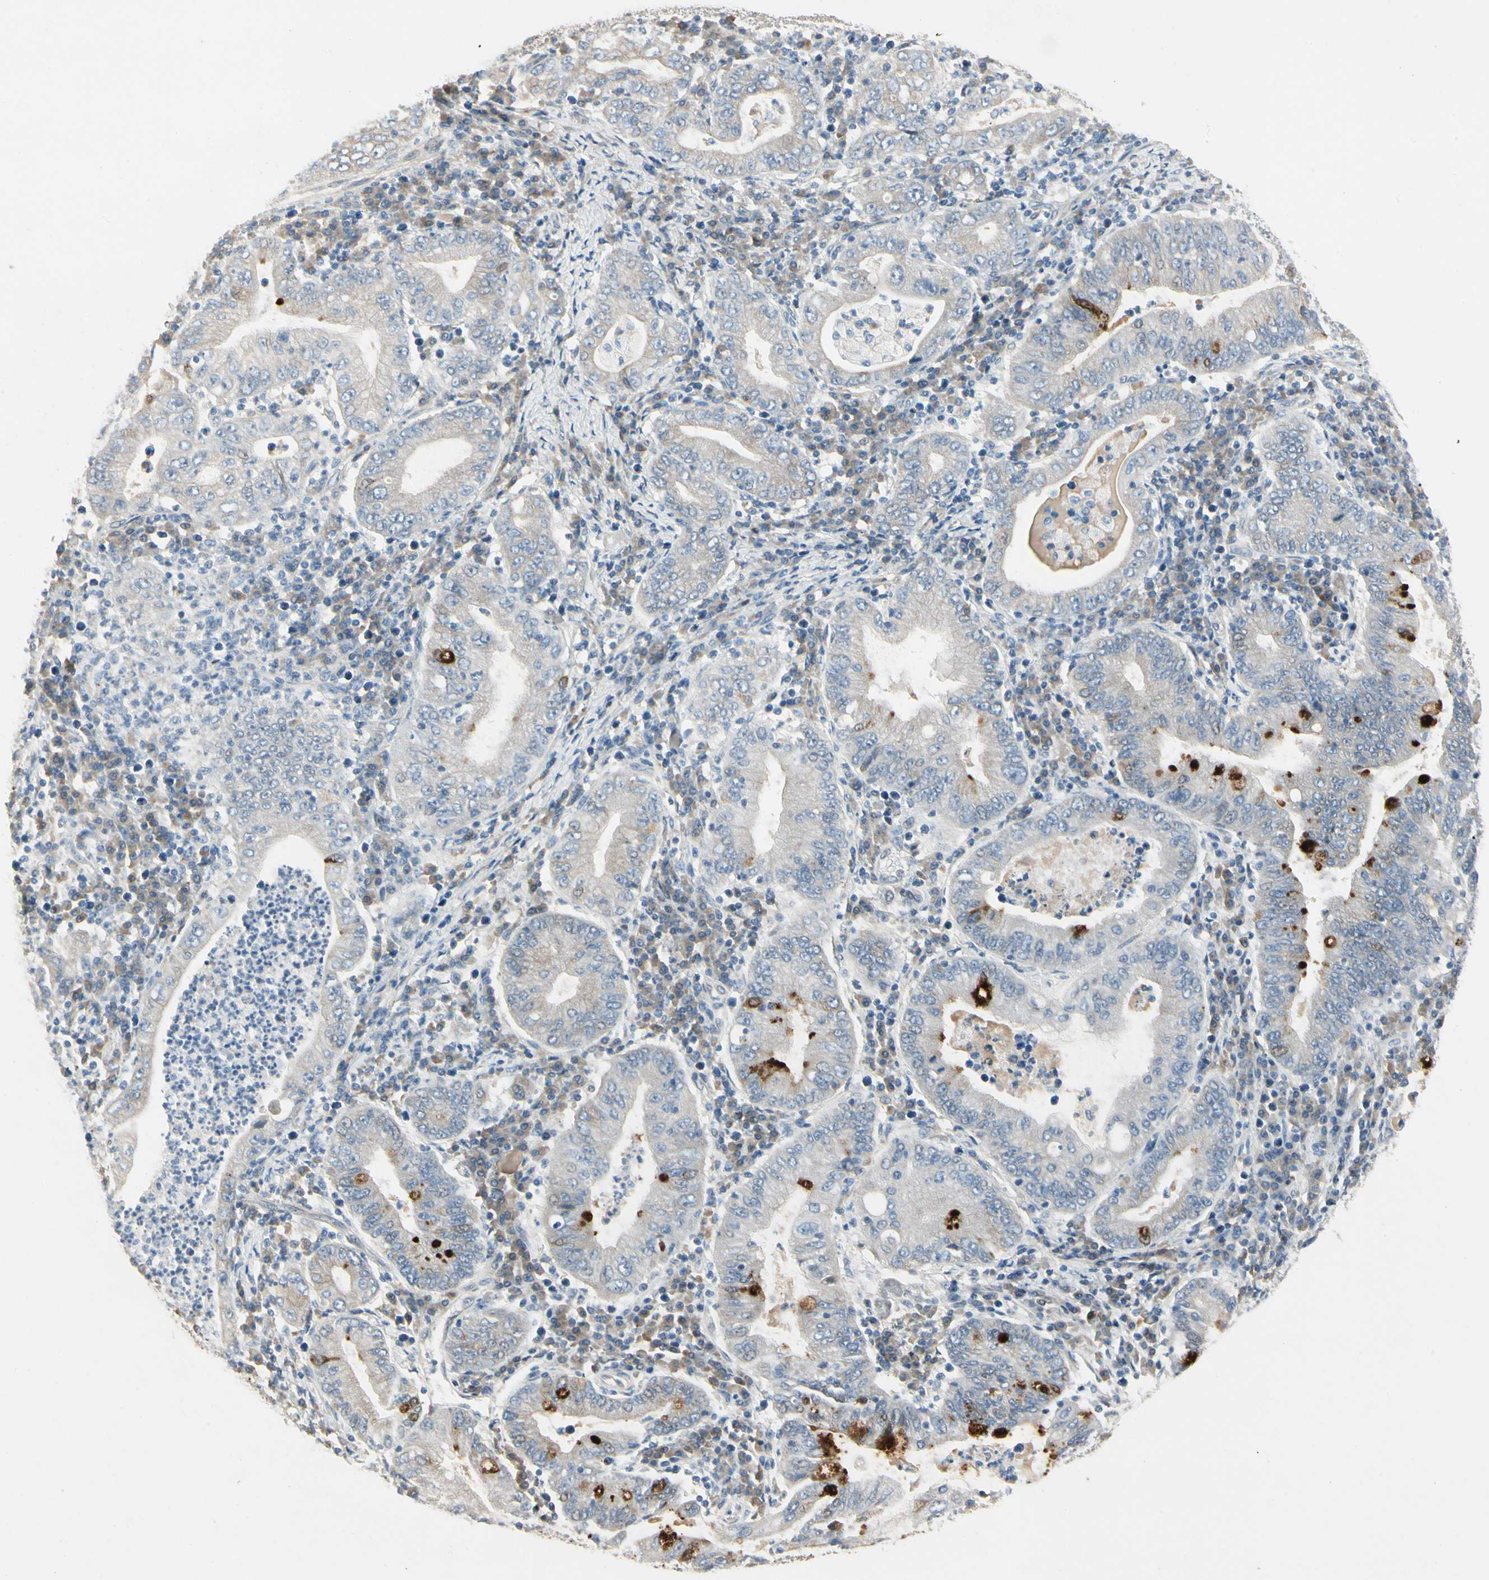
{"staining": {"intensity": "strong", "quantity": "<25%", "location": "cytoplasmic/membranous"}, "tissue": "stomach cancer", "cell_type": "Tumor cells", "image_type": "cancer", "snomed": [{"axis": "morphology", "description": "Normal tissue, NOS"}, {"axis": "morphology", "description": "Adenocarcinoma, NOS"}, {"axis": "topography", "description": "Esophagus"}, {"axis": "topography", "description": "Stomach, upper"}, {"axis": "topography", "description": "Peripheral nerve tissue"}], "caption": "High-power microscopy captured an IHC image of adenocarcinoma (stomach), revealing strong cytoplasmic/membranous positivity in approximately <25% of tumor cells. (IHC, brightfield microscopy, high magnification).", "gene": "SPINK4", "patient": {"sex": "male", "age": 62}}